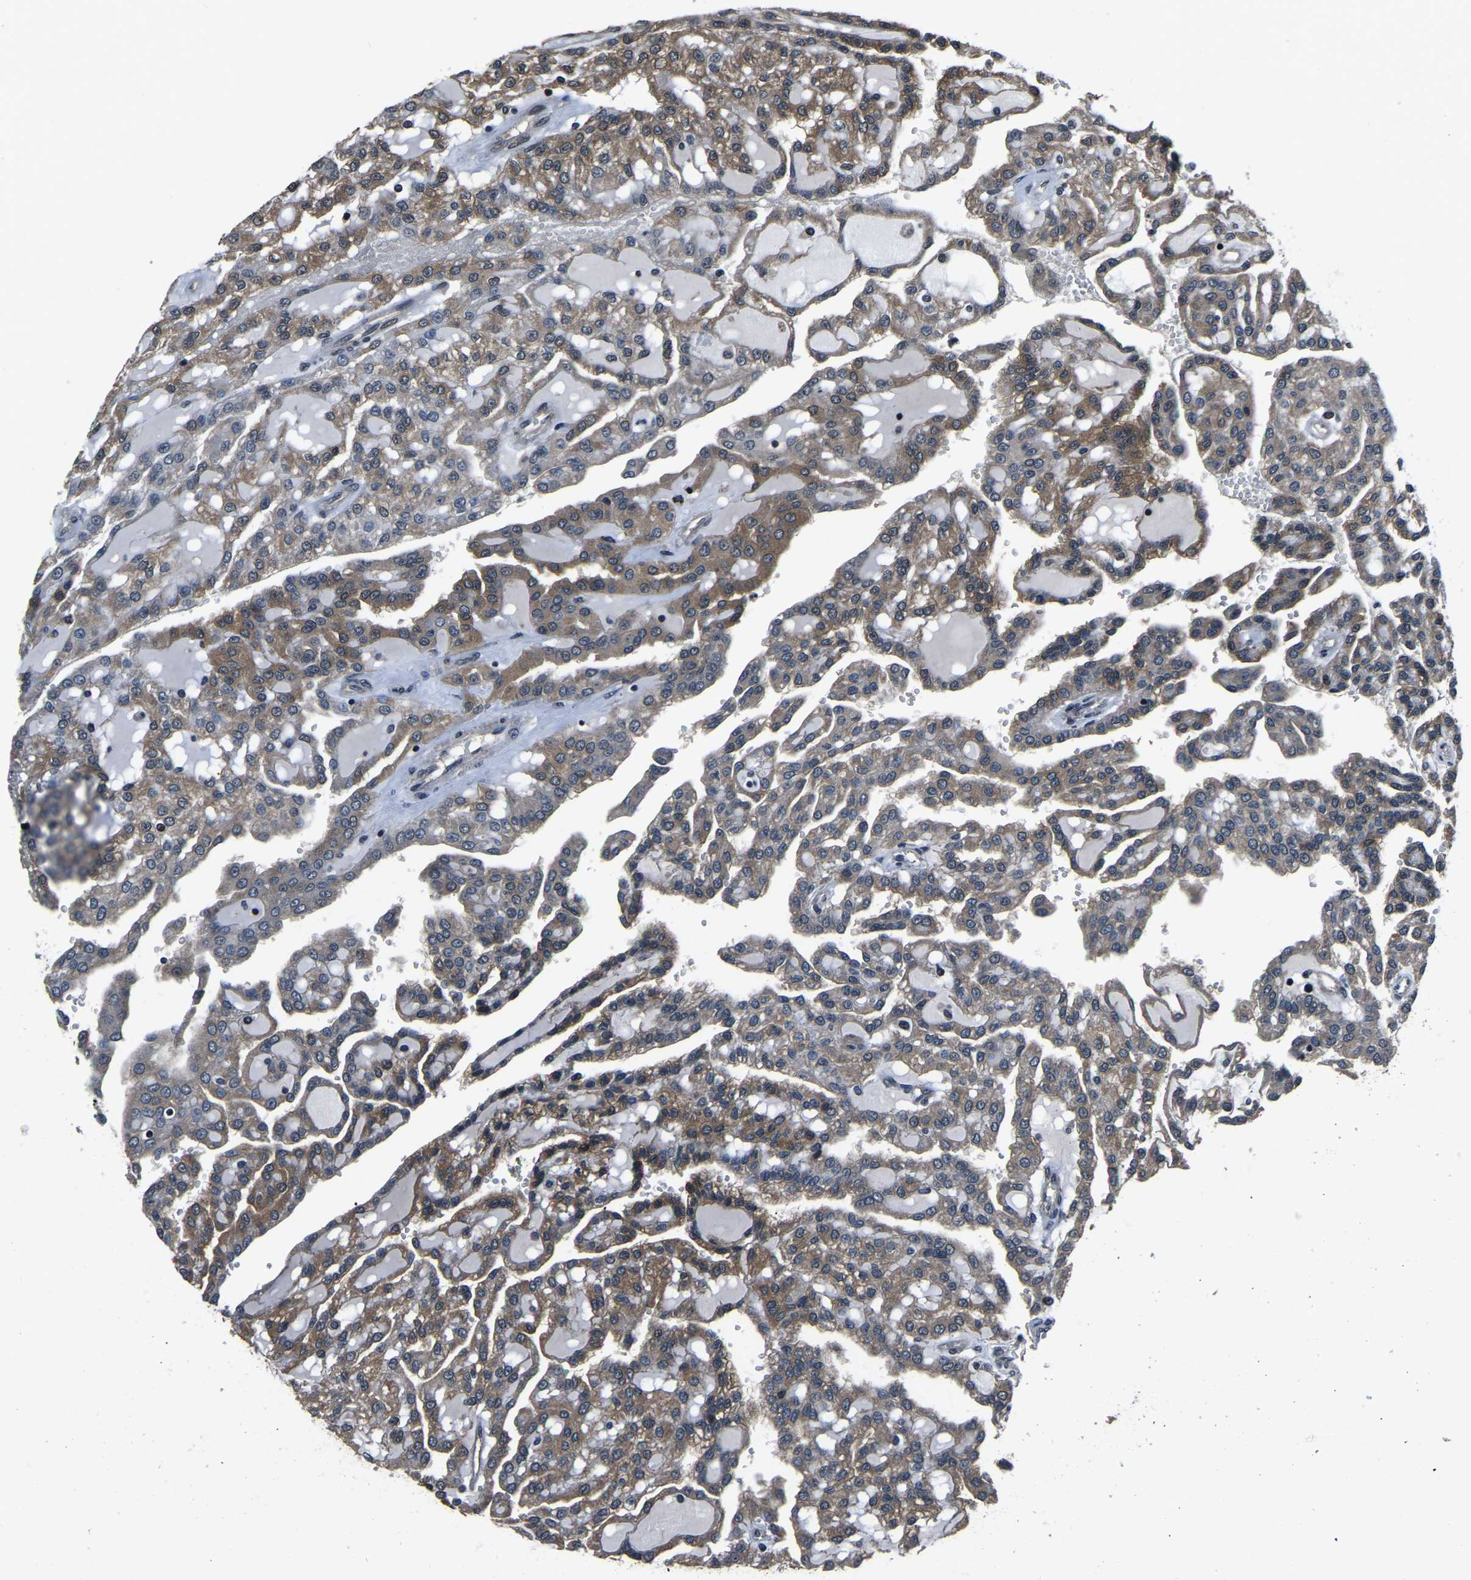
{"staining": {"intensity": "moderate", "quantity": ">75%", "location": "cytoplasmic/membranous"}, "tissue": "renal cancer", "cell_type": "Tumor cells", "image_type": "cancer", "snomed": [{"axis": "morphology", "description": "Adenocarcinoma, NOS"}, {"axis": "topography", "description": "Kidney"}], "caption": "The histopathology image displays a brown stain indicating the presence of a protein in the cytoplasmic/membranous of tumor cells in renal cancer.", "gene": "ANKIB1", "patient": {"sex": "male", "age": 63}}